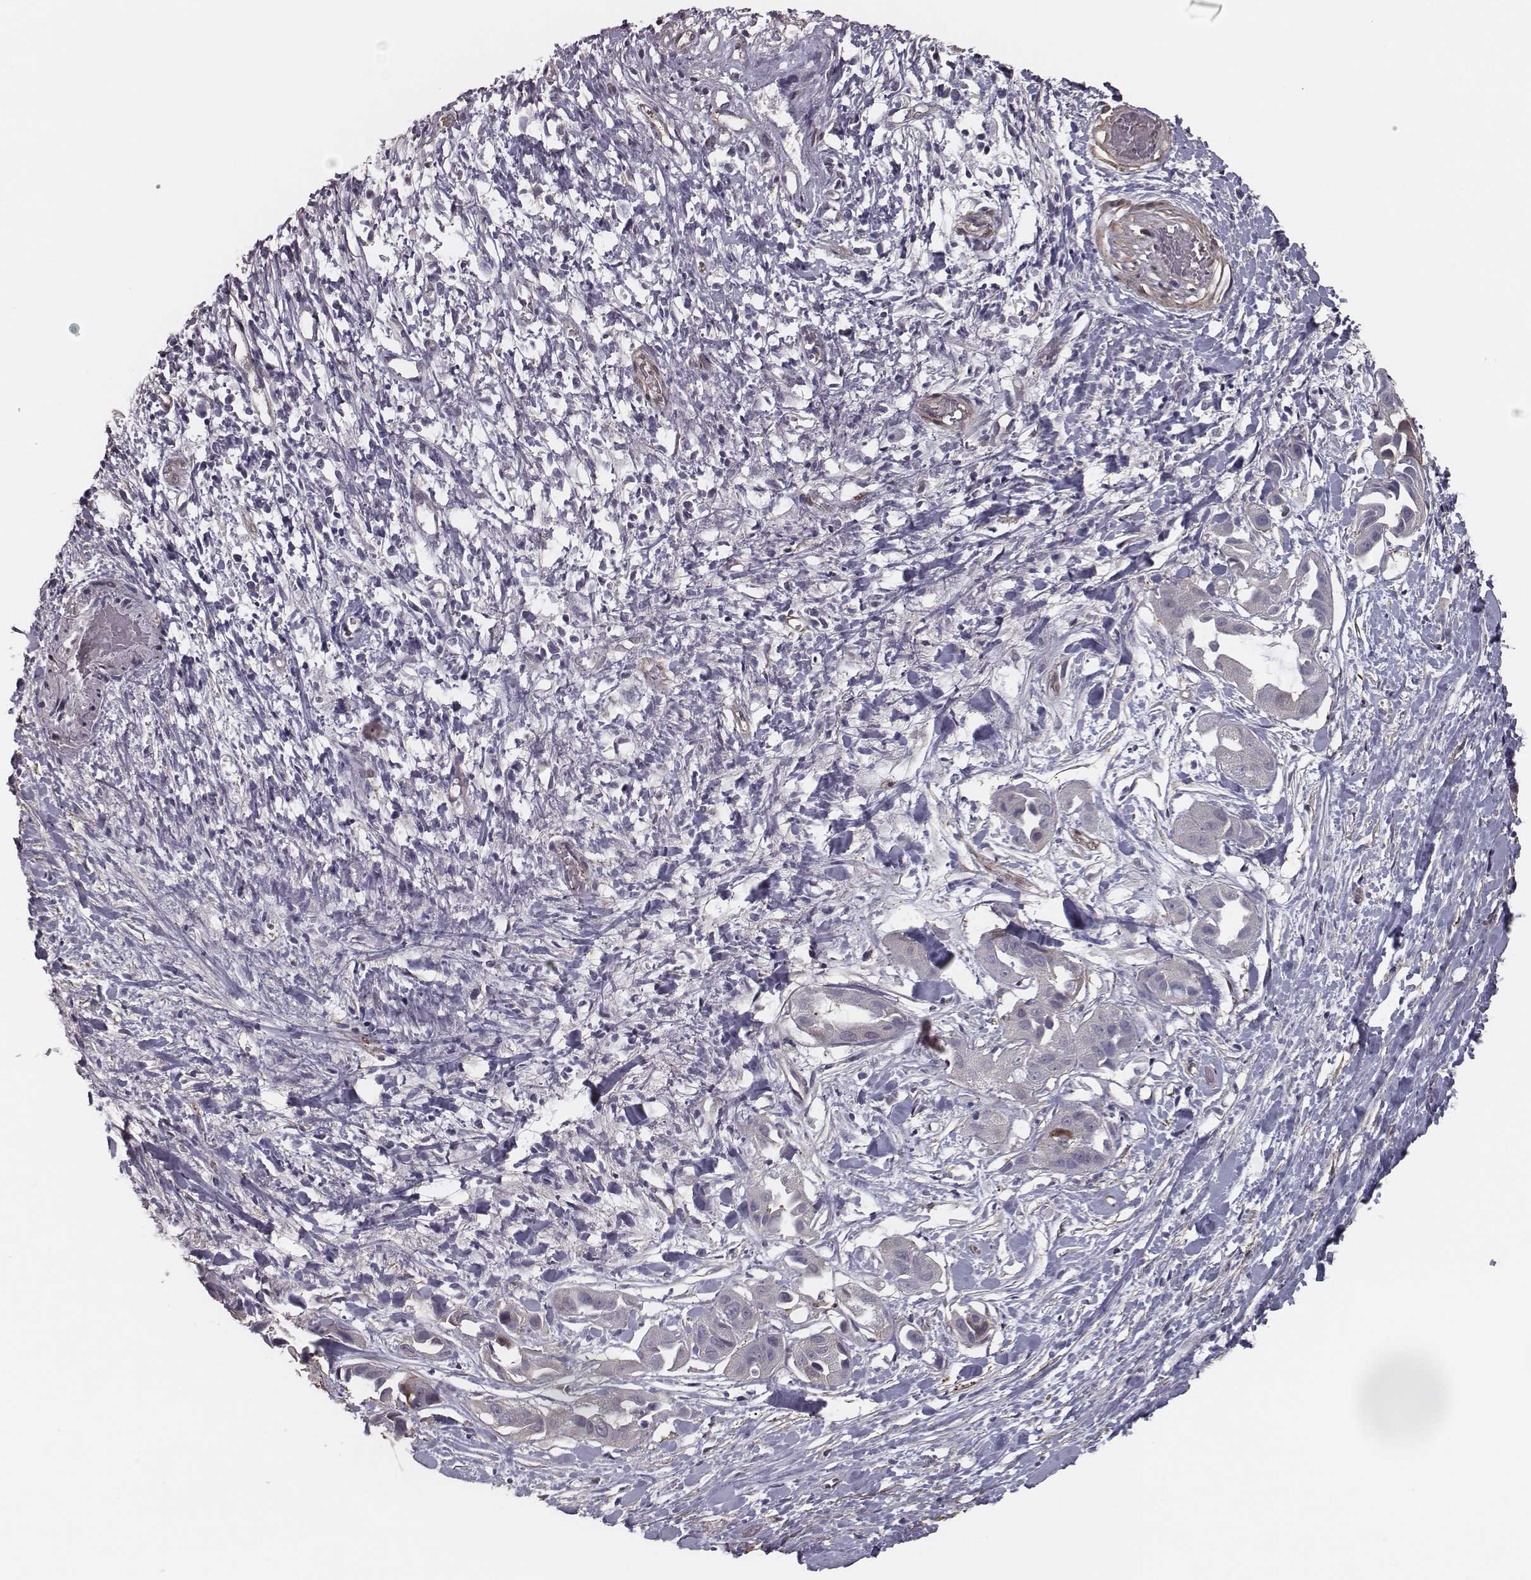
{"staining": {"intensity": "negative", "quantity": "none", "location": "none"}, "tissue": "liver cancer", "cell_type": "Tumor cells", "image_type": "cancer", "snomed": [{"axis": "morphology", "description": "Cholangiocarcinoma"}, {"axis": "topography", "description": "Liver"}], "caption": "Tumor cells are negative for protein expression in human liver cholangiocarcinoma.", "gene": "ISYNA1", "patient": {"sex": "female", "age": 52}}